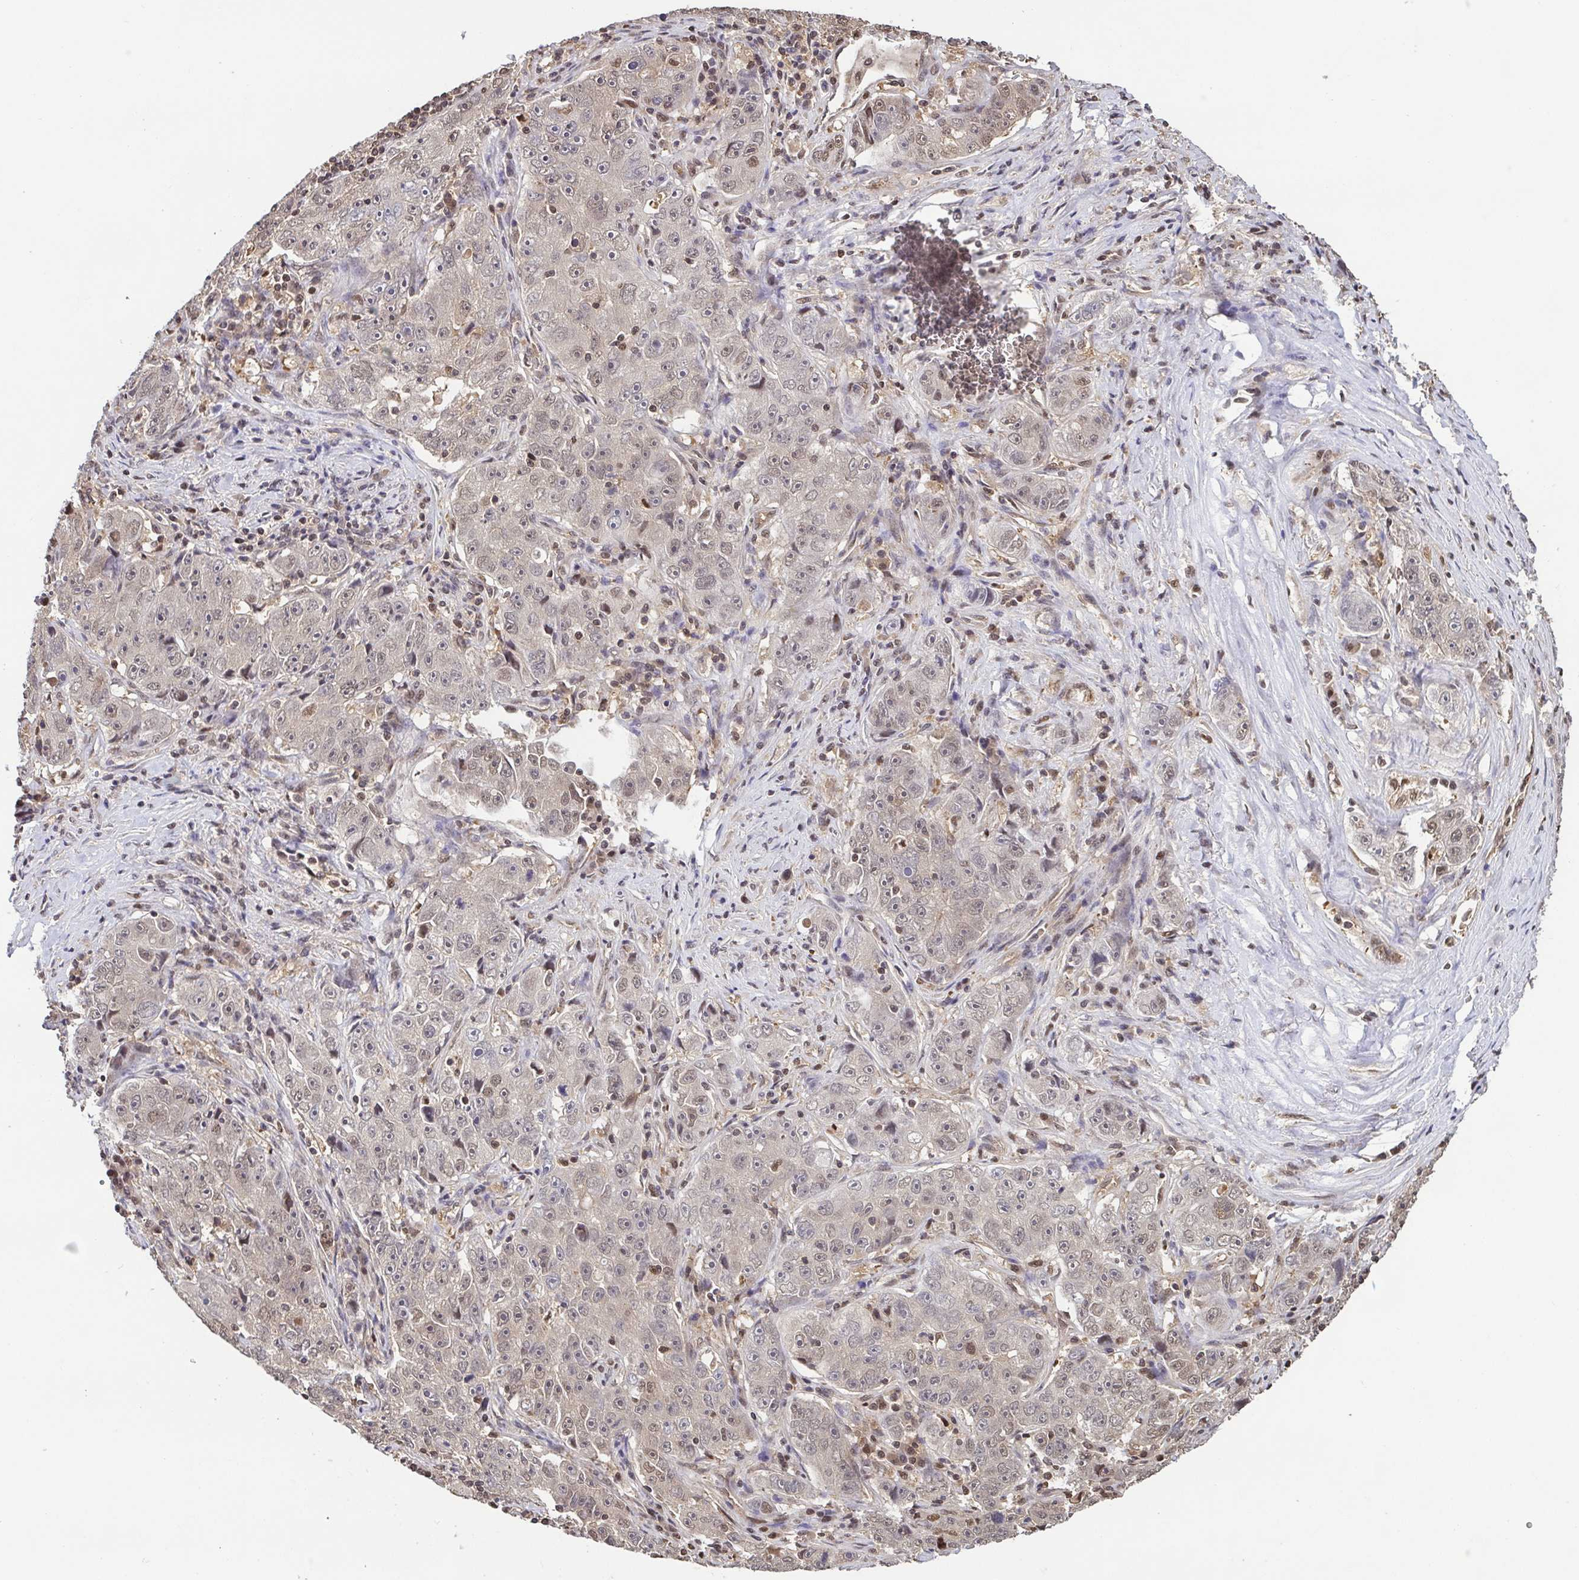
{"staining": {"intensity": "moderate", "quantity": "25%-75%", "location": "cytoplasmic/membranous,nuclear"}, "tissue": "lung cancer", "cell_type": "Tumor cells", "image_type": "cancer", "snomed": [{"axis": "morphology", "description": "Normal morphology"}, {"axis": "morphology", "description": "Adenocarcinoma, NOS"}, {"axis": "topography", "description": "Lymph node"}, {"axis": "topography", "description": "Lung"}], "caption": "Tumor cells show moderate cytoplasmic/membranous and nuclear expression in about 25%-75% of cells in lung adenocarcinoma.", "gene": "PSMB9", "patient": {"sex": "female", "age": 57}}